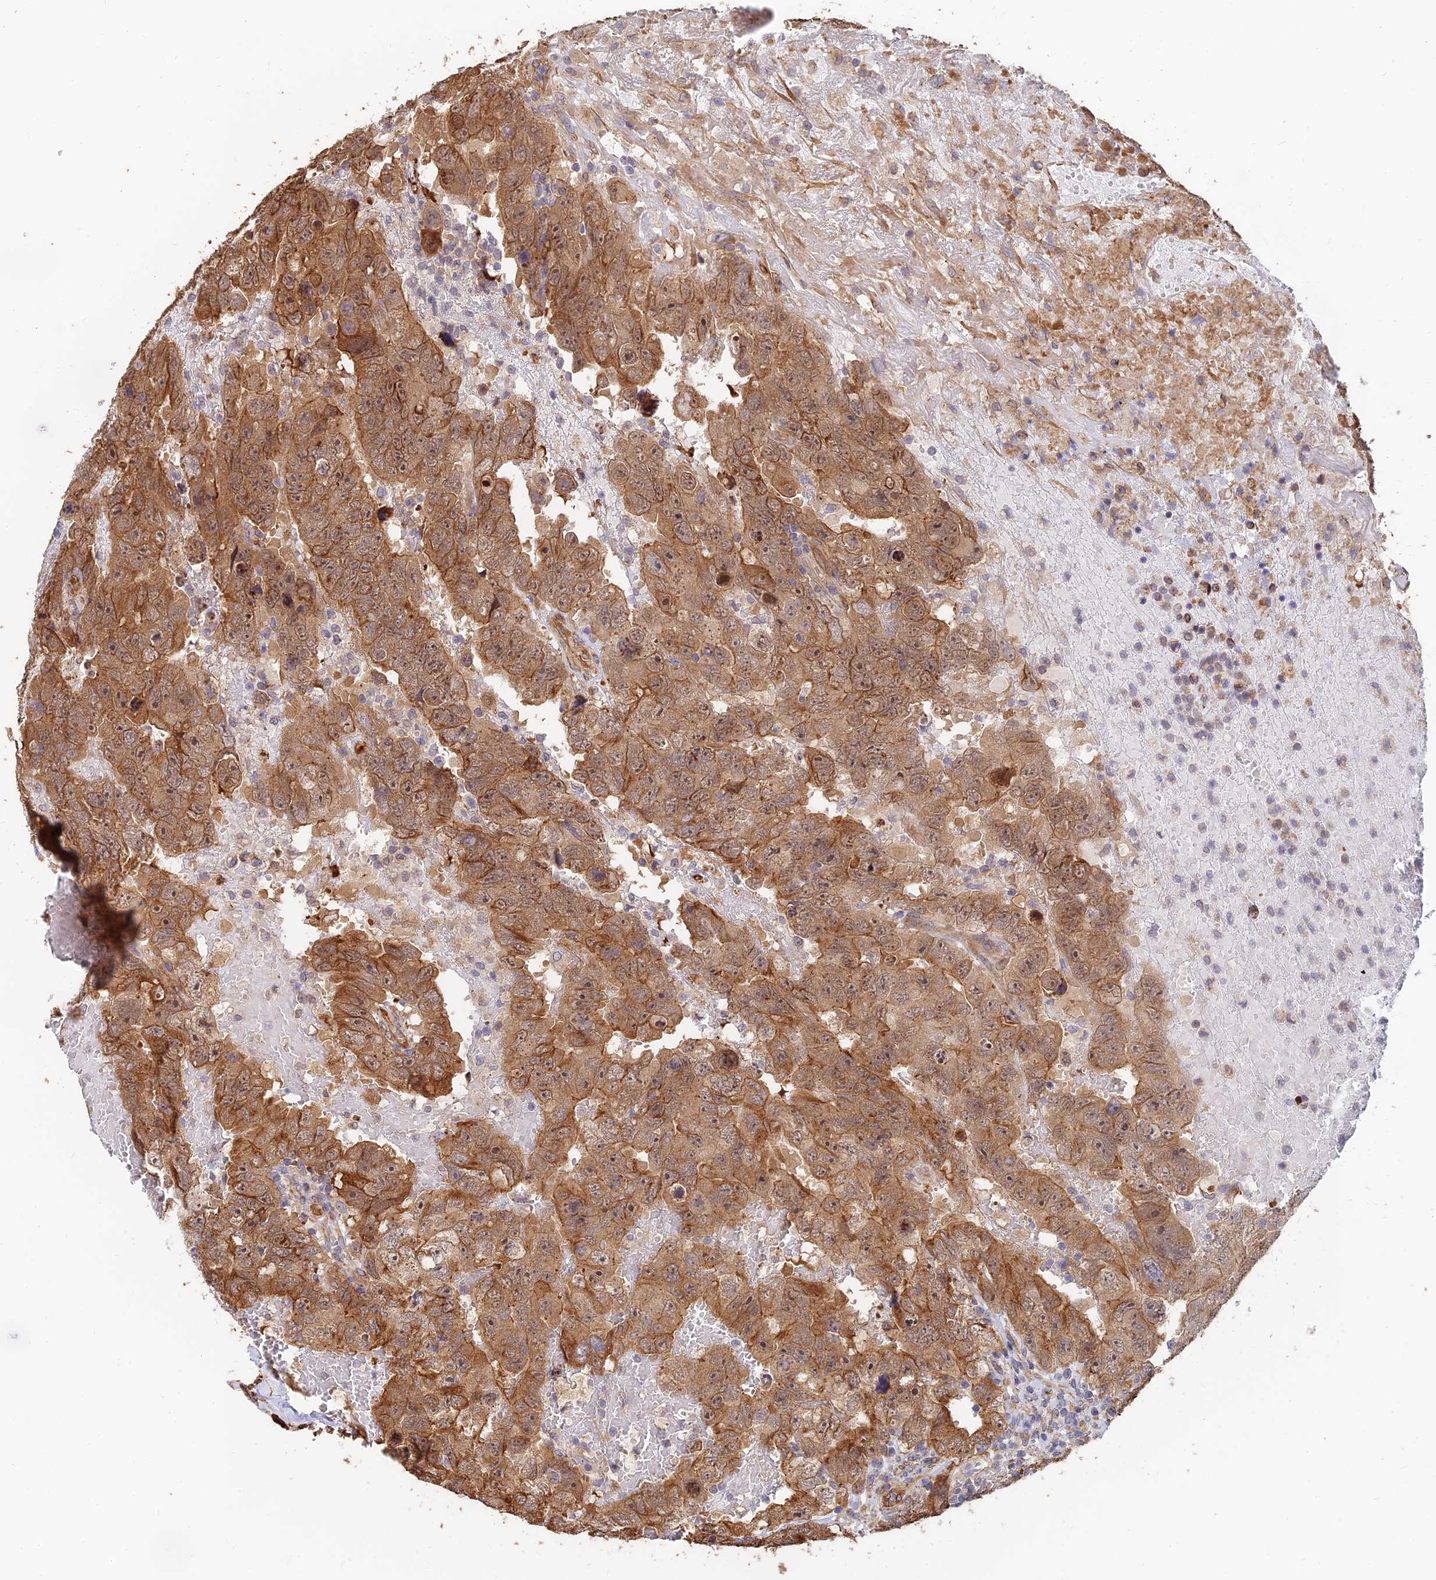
{"staining": {"intensity": "moderate", "quantity": ">75%", "location": "cytoplasmic/membranous"}, "tissue": "testis cancer", "cell_type": "Tumor cells", "image_type": "cancer", "snomed": [{"axis": "morphology", "description": "Carcinoma, Embryonal, NOS"}, {"axis": "topography", "description": "Testis"}], "caption": "Embryonal carcinoma (testis) tissue displays moderate cytoplasmic/membranous expression in about >75% of tumor cells", "gene": "WBP11", "patient": {"sex": "male", "age": 45}}